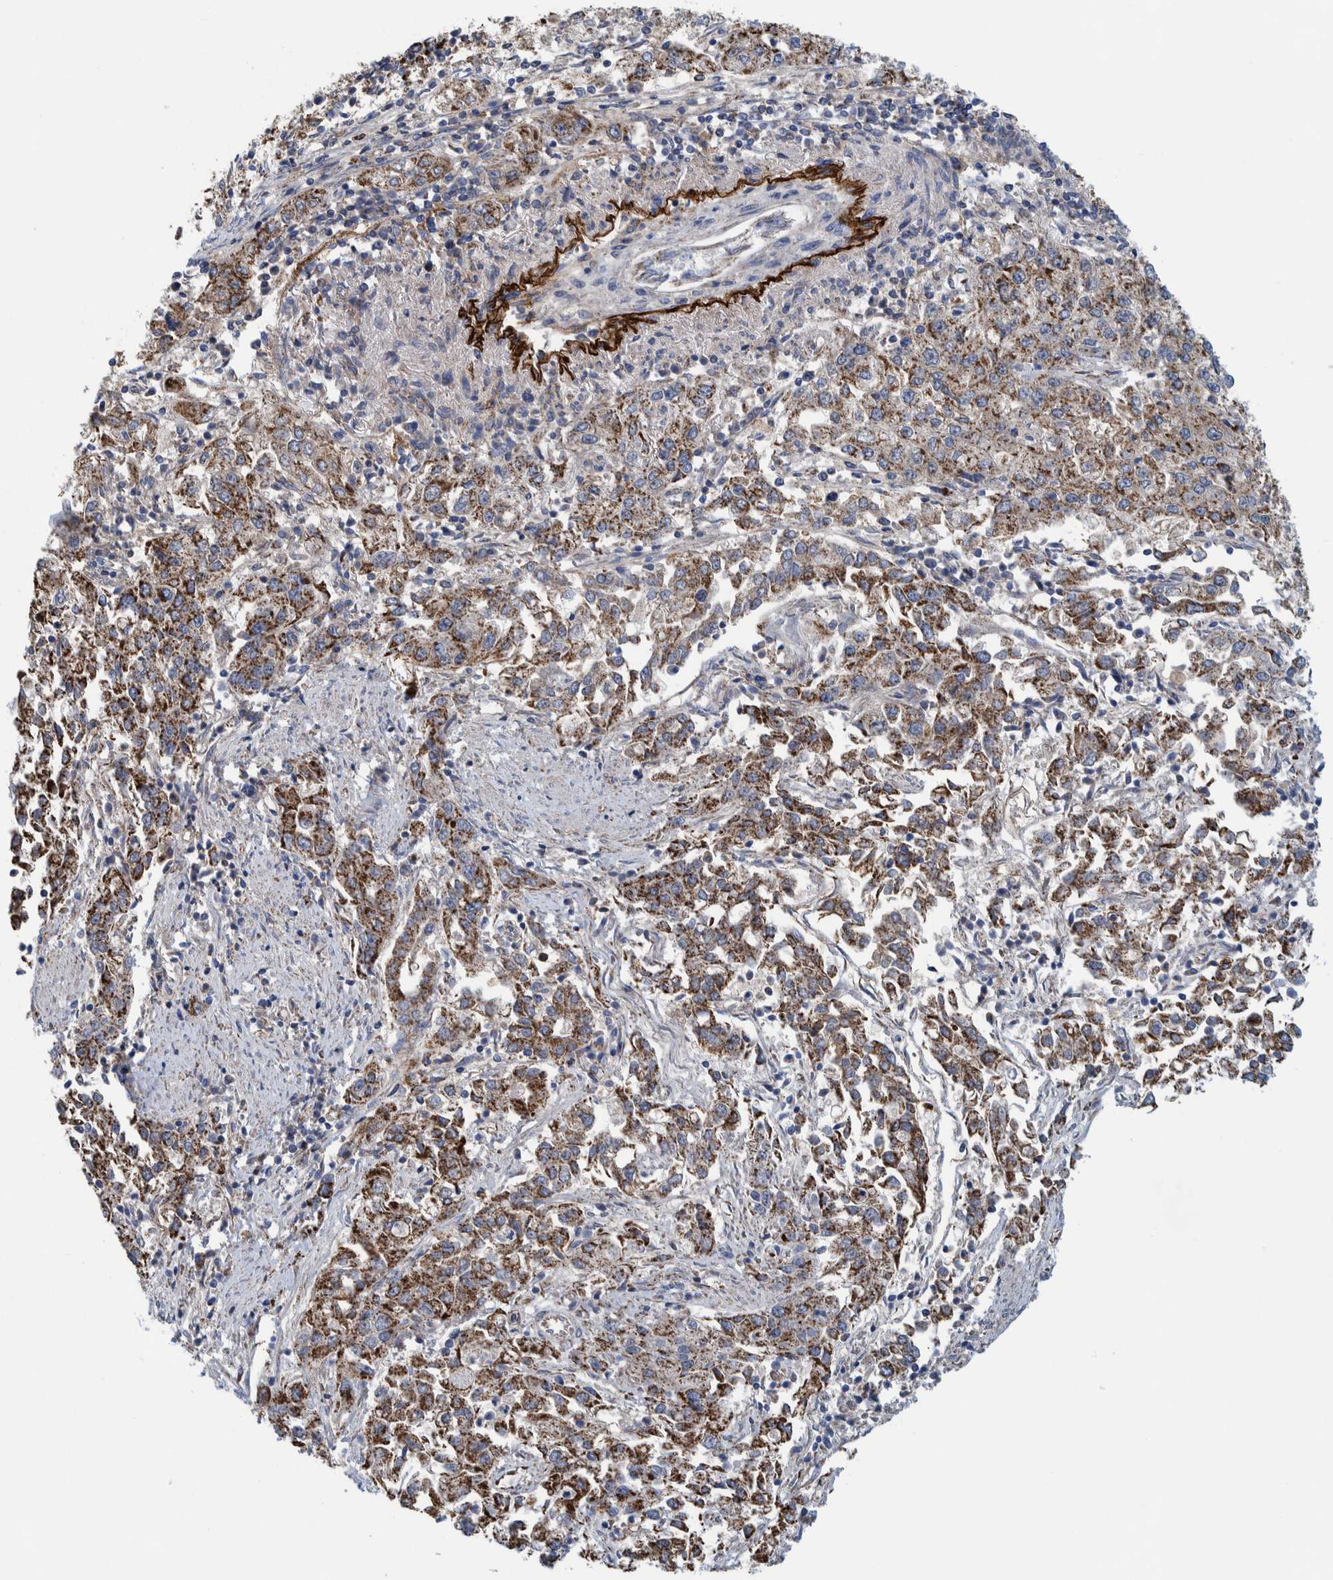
{"staining": {"intensity": "strong", "quantity": "25%-75%", "location": "cytoplasmic/membranous"}, "tissue": "endometrial cancer", "cell_type": "Tumor cells", "image_type": "cancer", "snomed": [{"axis": "morphology", "description": "Adenocarcinoma, NOS"}, {"axis": "topography", "description": "Endometrium"}], "caption": "IHC (DAB) staining of endometrial cancer reveals strong cytoplasmic/membranous protein staining in about 25%-75% of tumor cells. (IHC, brightfield microscopy, high magnification).", "gene": "MRPS7", "patient": {"sex": "female", "age": 49}}